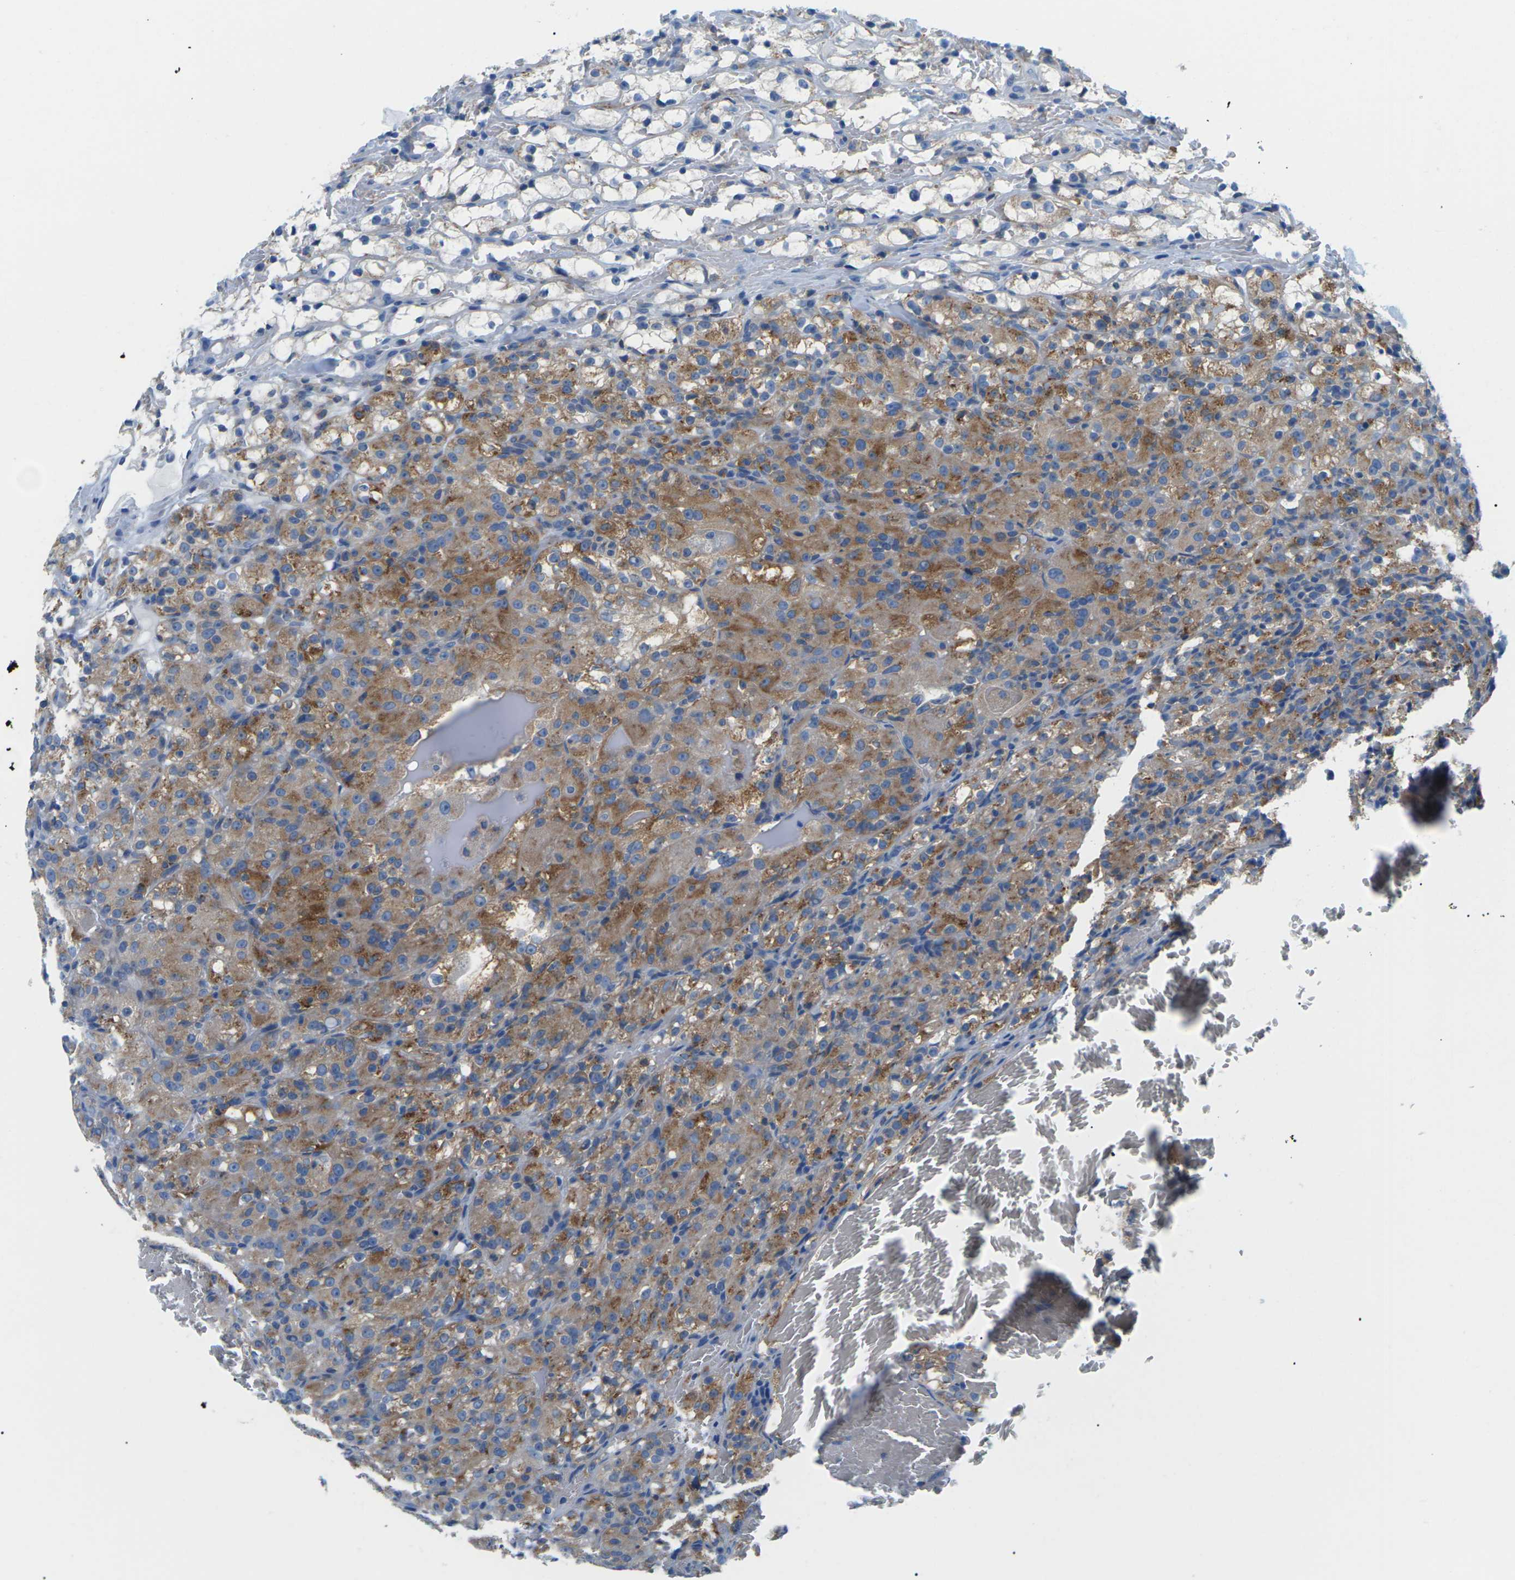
{"staining": {"intensity": "moderate", "quantity": ">75%", "location": "cytoplasmic/membranous"}, "tissue": "renal cancer", "cell_type": "Tumor cells", "image_type": "cancer", "snomed": [{"axis": "morphology", "description": "Adenocarcinoma, NOS"}, {"axis": "topography", "description": "Kidney"}], "caption": "The photomicrograph displays staining of renal cancer, revealing moderate cytoplasmic/membranous protein expression (brown color) within tumor cells.", "gene": "SYNGR2", "patient": {"sex": "male", "age": 61}}